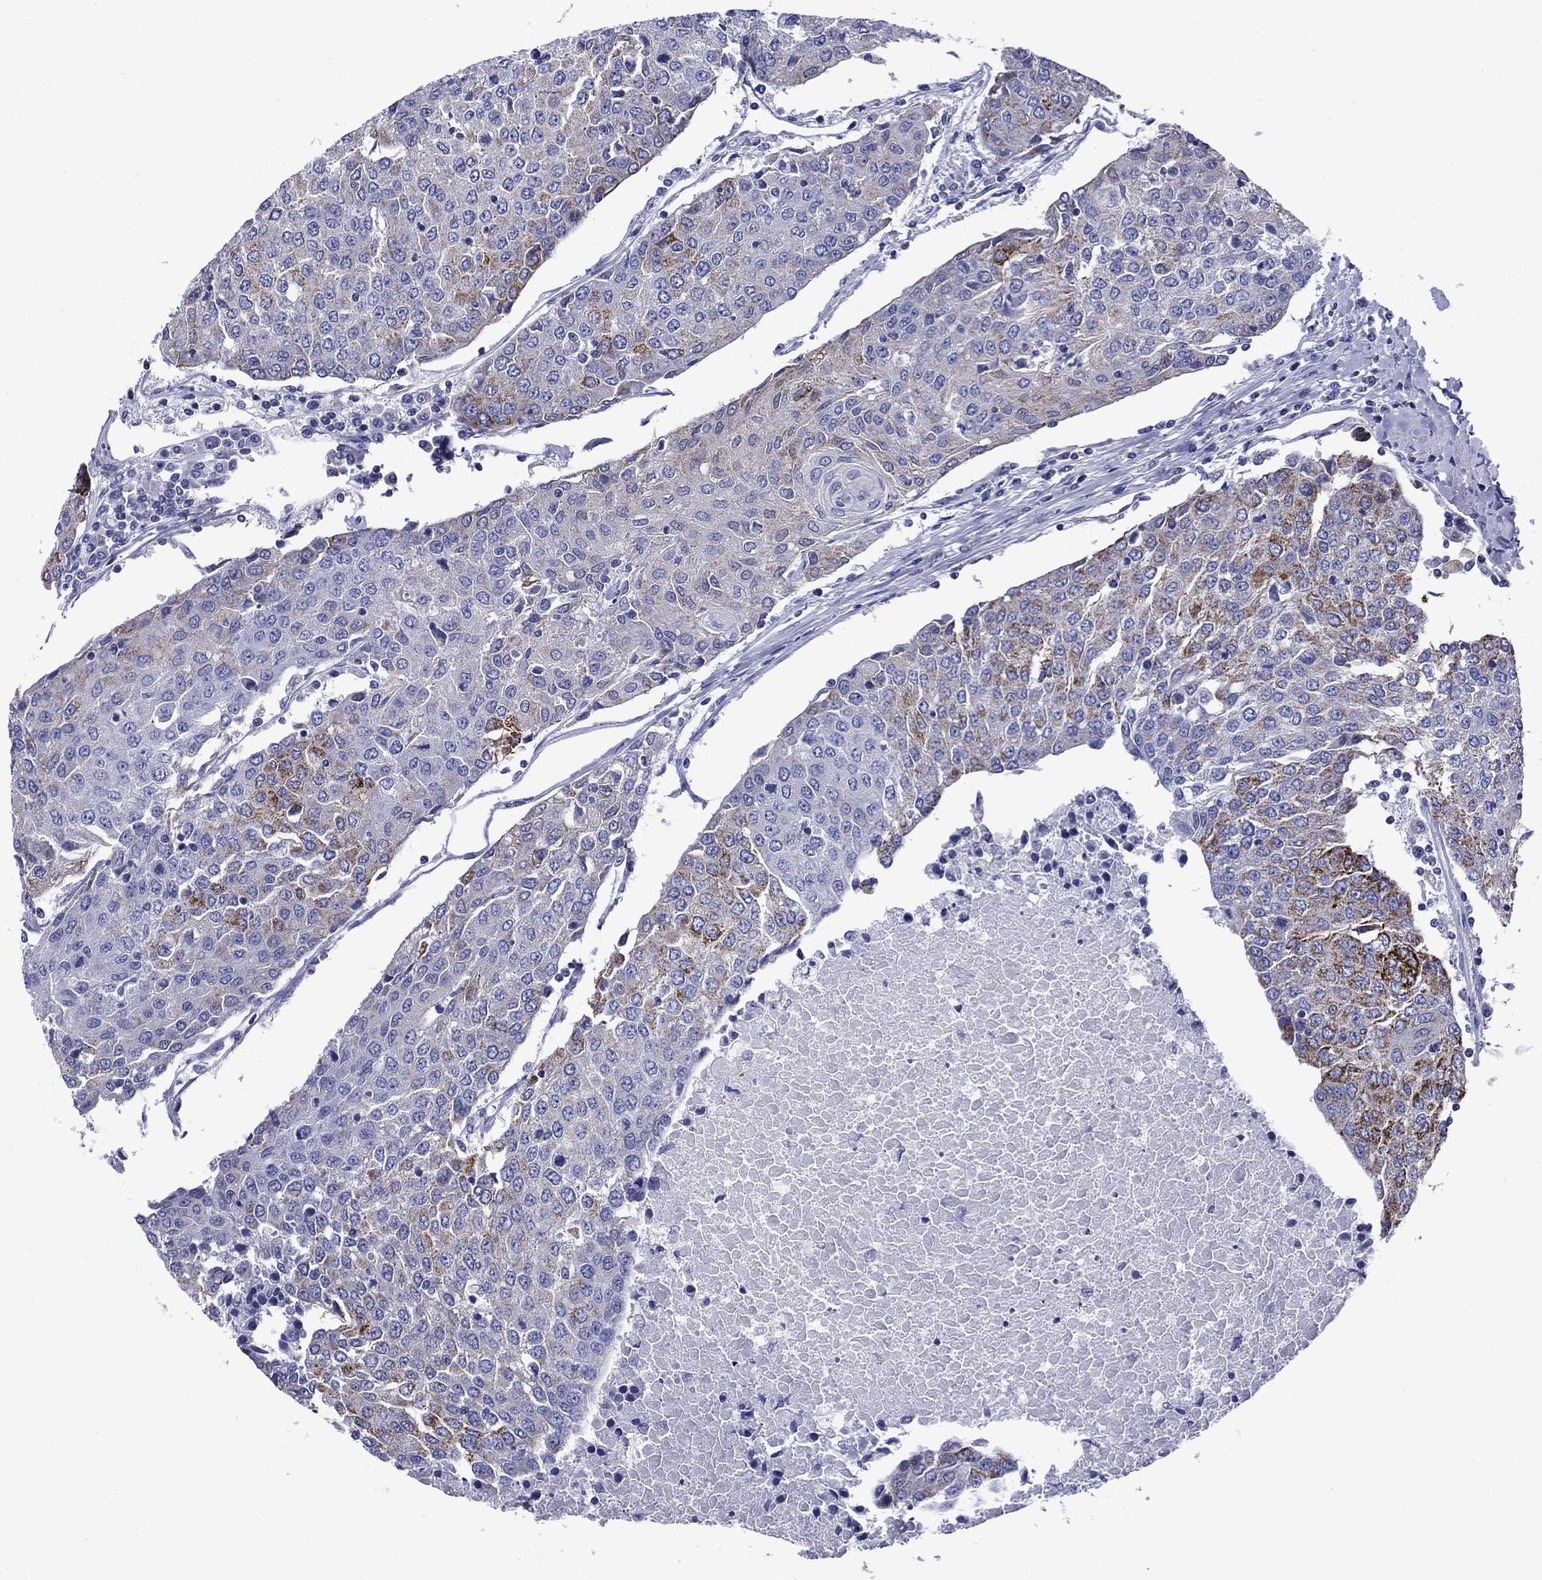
{"staining": {"intensity": "moderate", "quantity": "<25%", "location": "cytoplasmic/membranous"}, "tissue": "urothelial cancer", "cell_type": "Tumor cells", "image_type": "cancer", "snomed": [{"axis": "morphology", "description": "Urothelial carcinoma, High grade"}, {"axis": "topography", "description": "Urinary bladder"}], "caption": "Brown immunohistochemical staining in human high-grade urothelial carcinoma shows moderate cytoplasmic/membranous positivity in about <25% of tumor cells.", "gene": "ACADSB", "patient": {"sex": "female", "age": 85}}